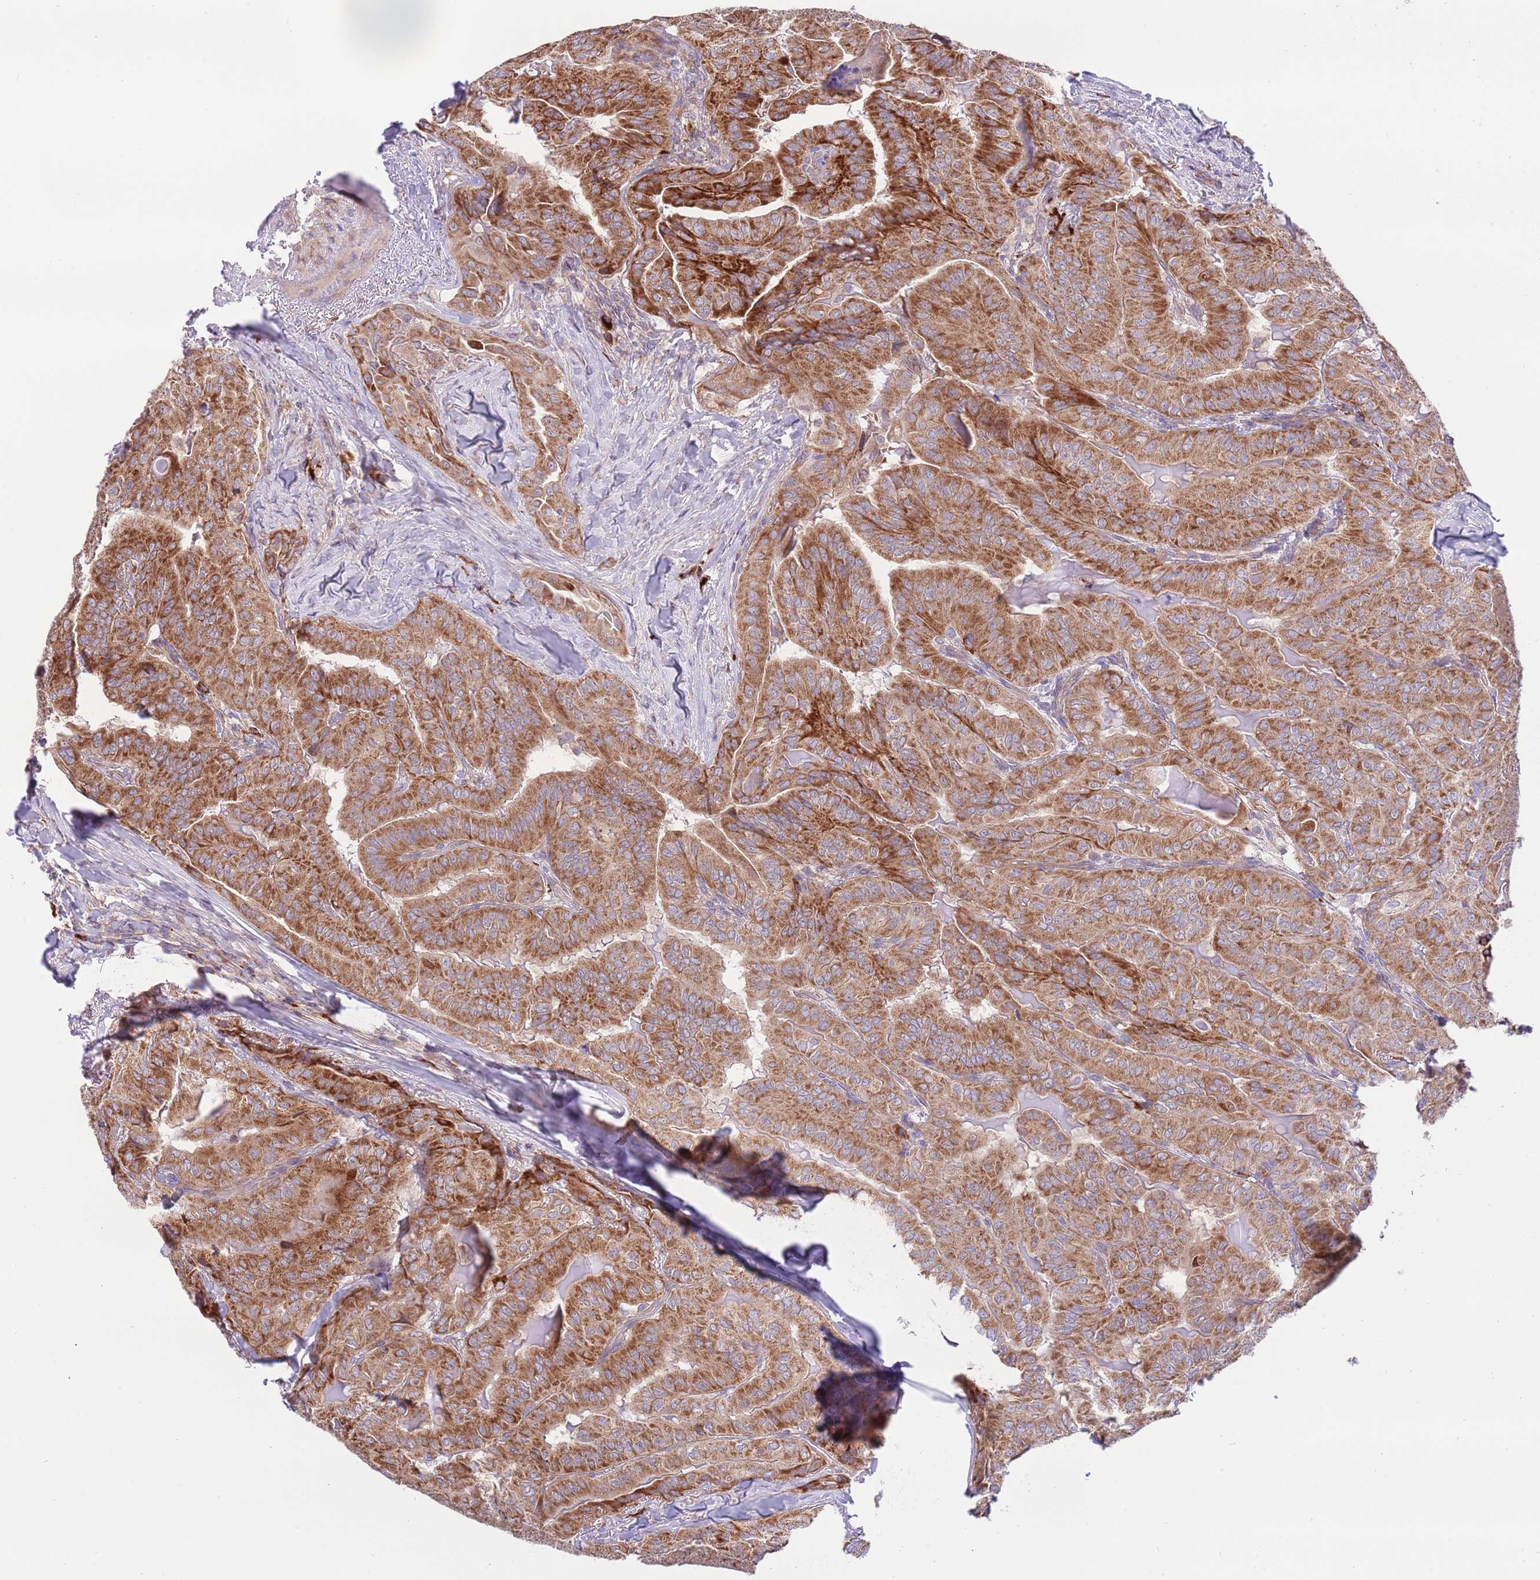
{"staining": {"intensity": "strong", "quantity": ">75%", "location": "cytoplasmic/membranous"}, "tissue": "thyroid cancer", "cell_type": "Tumor cells", "image_type": "cancer", "snomed": [{"axis": "morphology", "description": "Papillary adenocarcinoma, NOS"}, {"axis": "topography", "description": "Thyroid gland"}], "caption": "Thyroid papillary adenocarcinoma stained with DAB (3,3'-diaminobenzidine) immunohistochemistry (IHC) demonstrates high levels of strong cytoplasmic/membranous staining in about >75% of tumor cells. (brown staining indicates protein expression, while blue staining denotes nuclei).", "gene": "DAND5", "patient": {"sex": "female", "age": 68}}